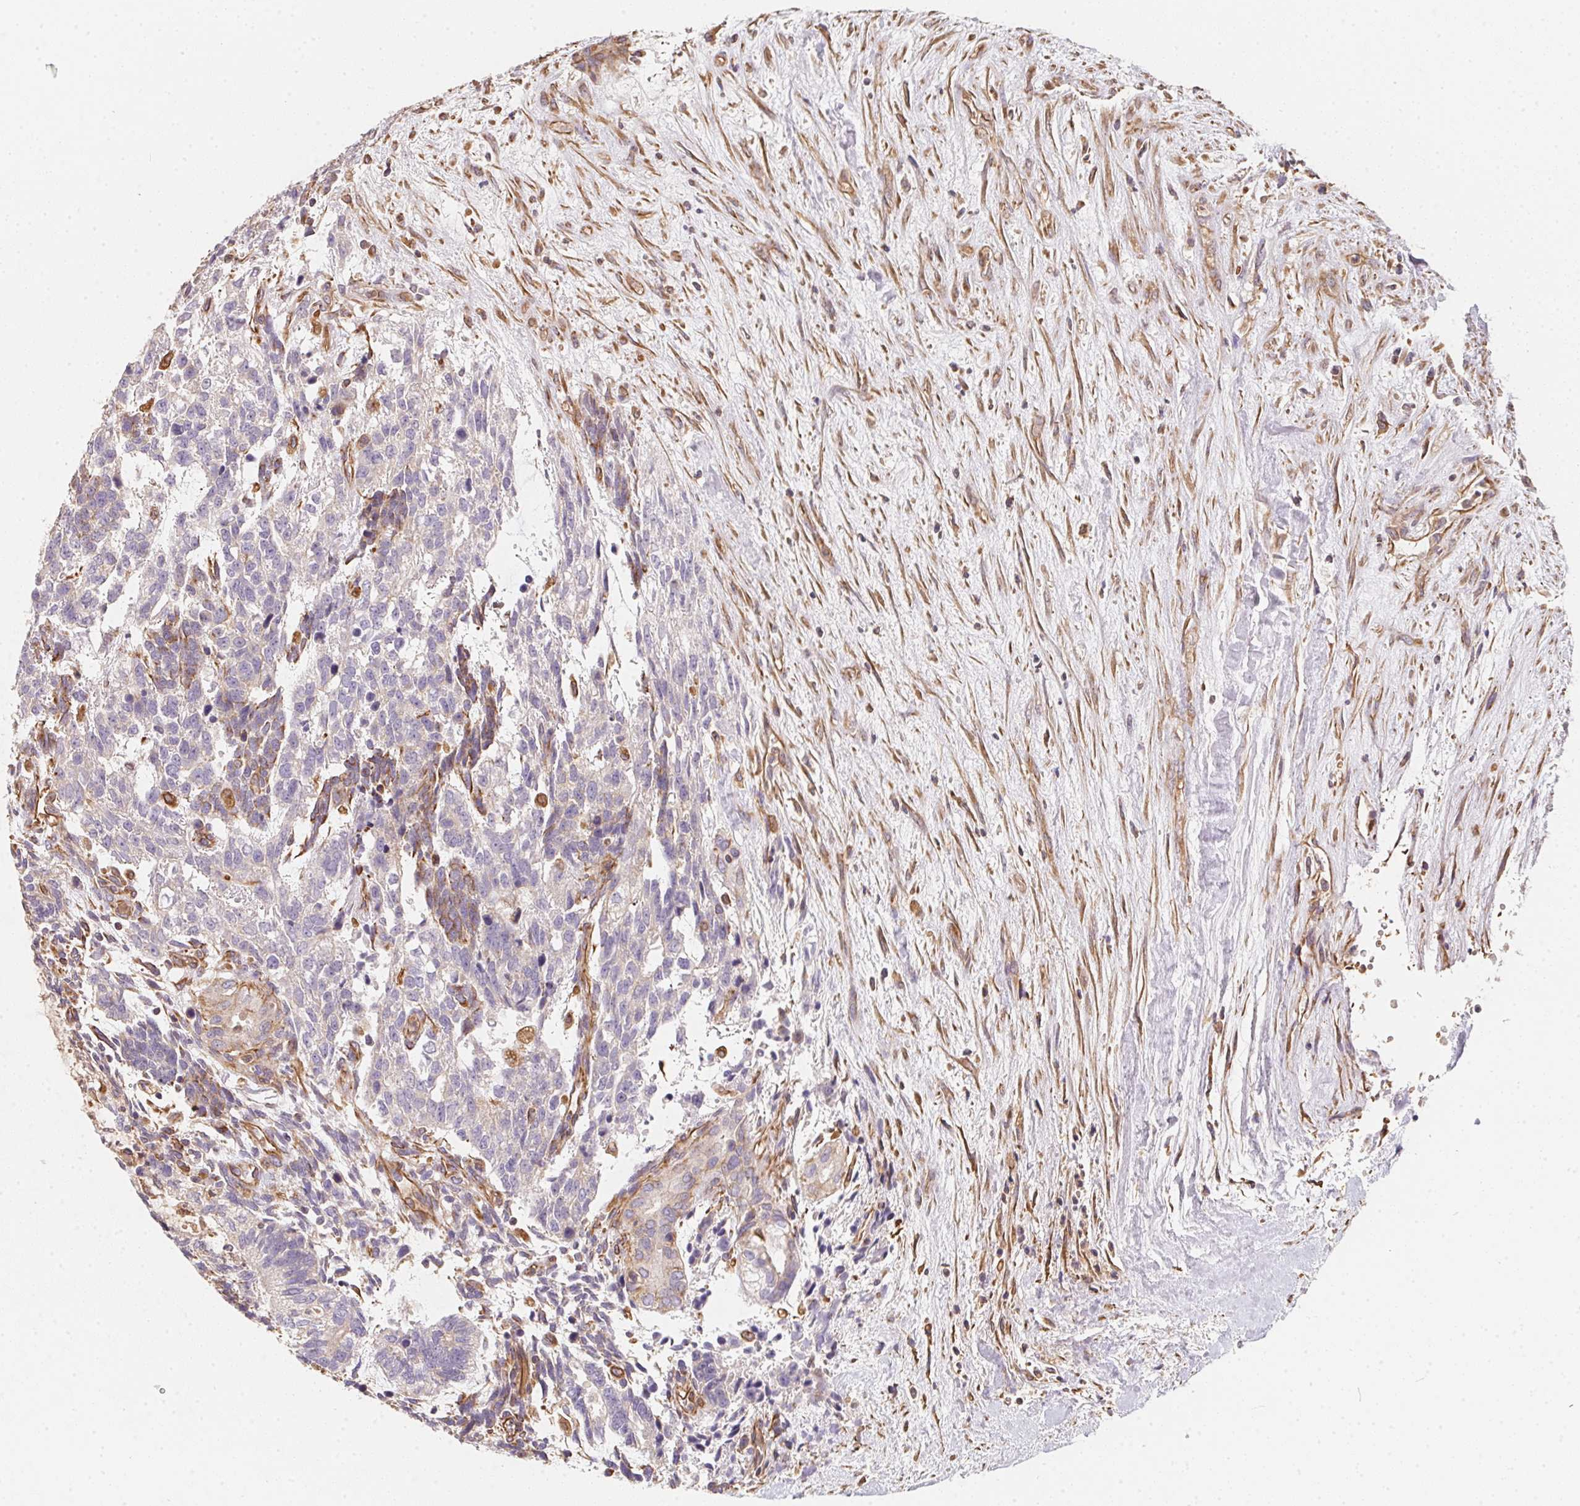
{"staining": {"intensity": "moderate", "quantity": "<25%", "location": "cytoplasmic/membranous"}, "tissue": "testis cancer", "cell_type": "Tumor cells", "image_type": "cancer", "snomed": [{"axis": "morphology", "description": "Carcinoma, Embryonal, NOS"}, {"axis": "topography", "description": "Testis"}], "caption": "A high-resolution photomicrograph shows immunohistochemistry staining of testis embryonal carcinoma, which reveals moderate cytoplasmic/membranous expression in about <25% of tumor cells.", "gene": "TBKBP1", "patient": {"sex": "male", "age": 23}}